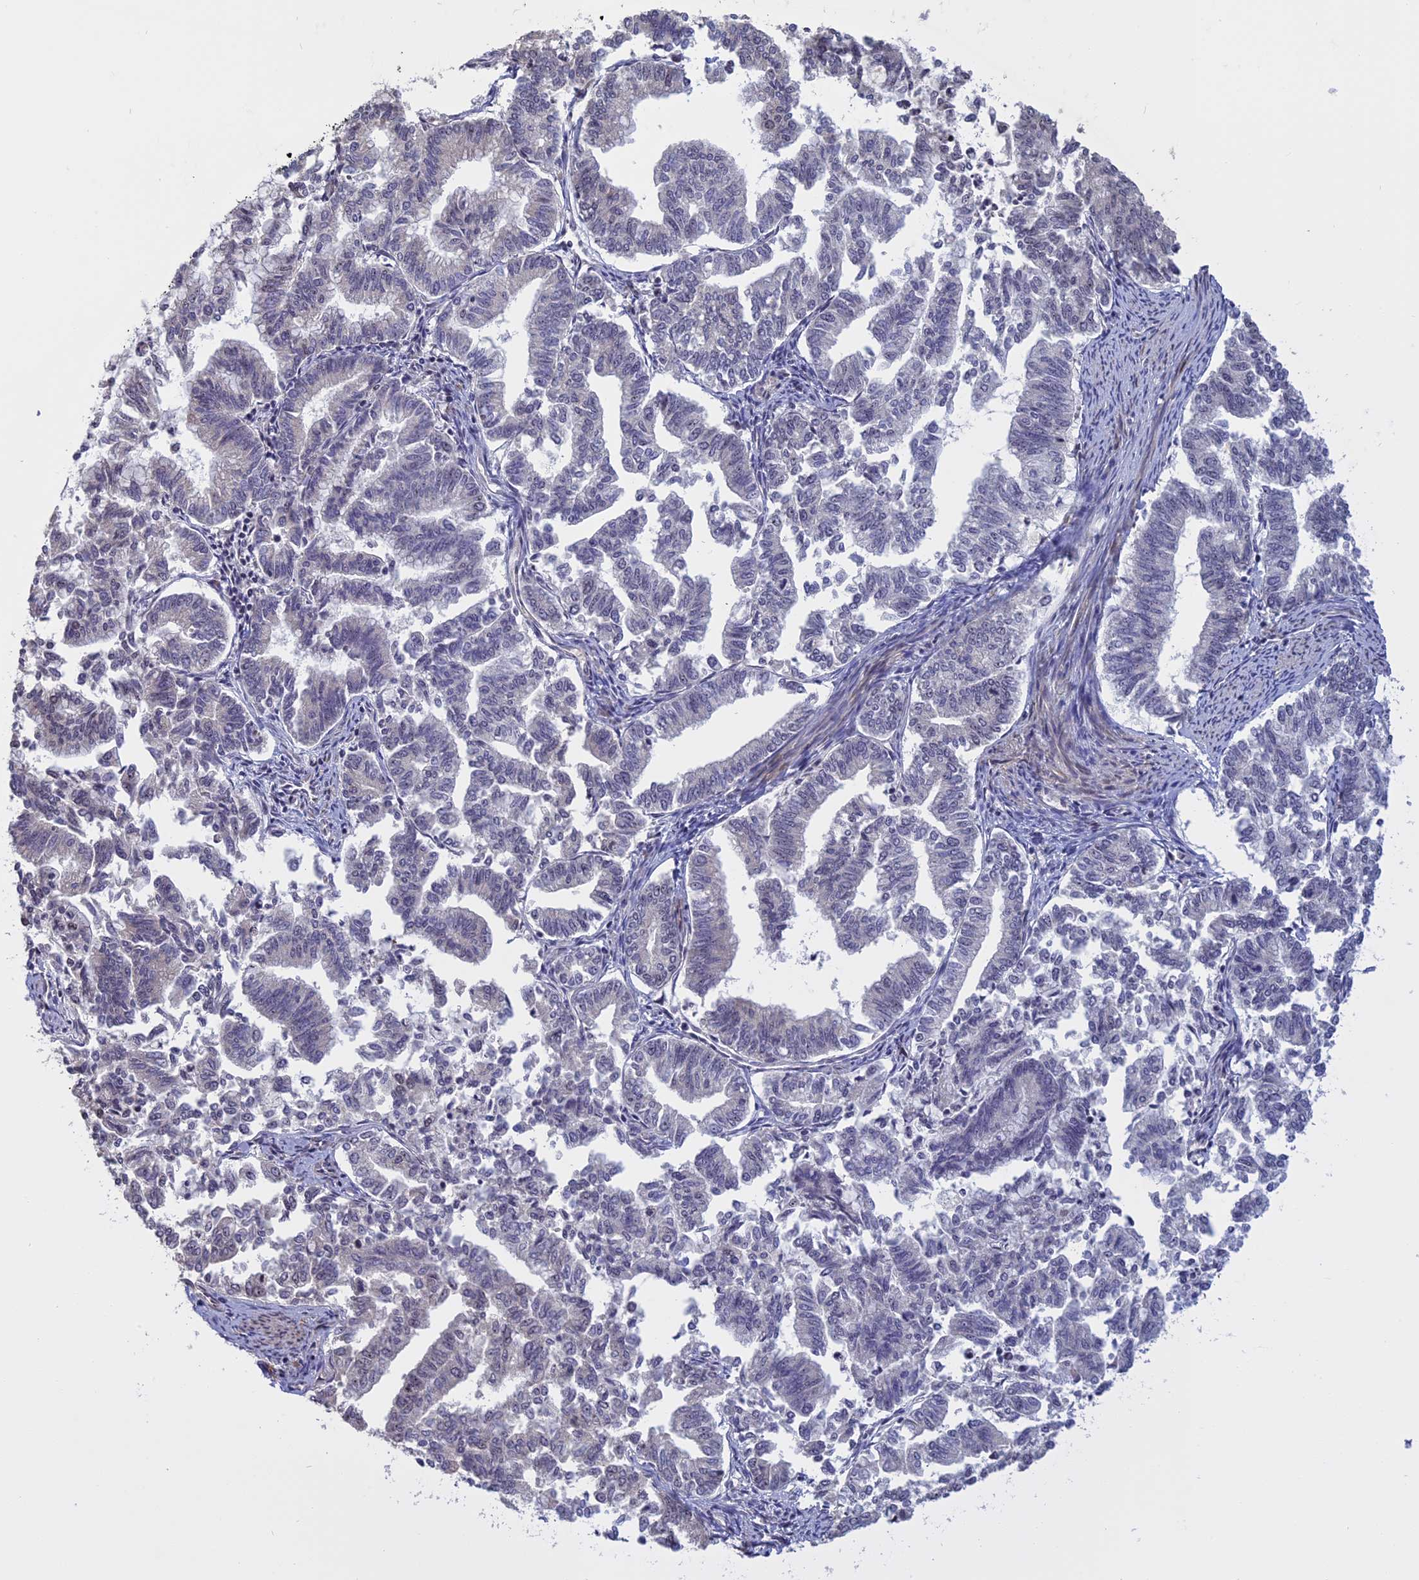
{"staining": {"intensity": "negative", "quantity": "none", "location": "none"}, "tissue": "endometrial cancer", "cell_type": "Tumor cells", "image_type": "cancer", "snomed": [{"axis": "morphology", "description": "Adenocarcinoma, NOS"}, {"axis": "topography", "description": "Endometrium"}], "caption": "Immunohistochemistry histopathology image of neoplastic tissue: endometrial cancer stained with DAB shows no significant protein expression in tumor cells.", "gene": "MGA", "patient": {"sex": "female", "age": 79}}